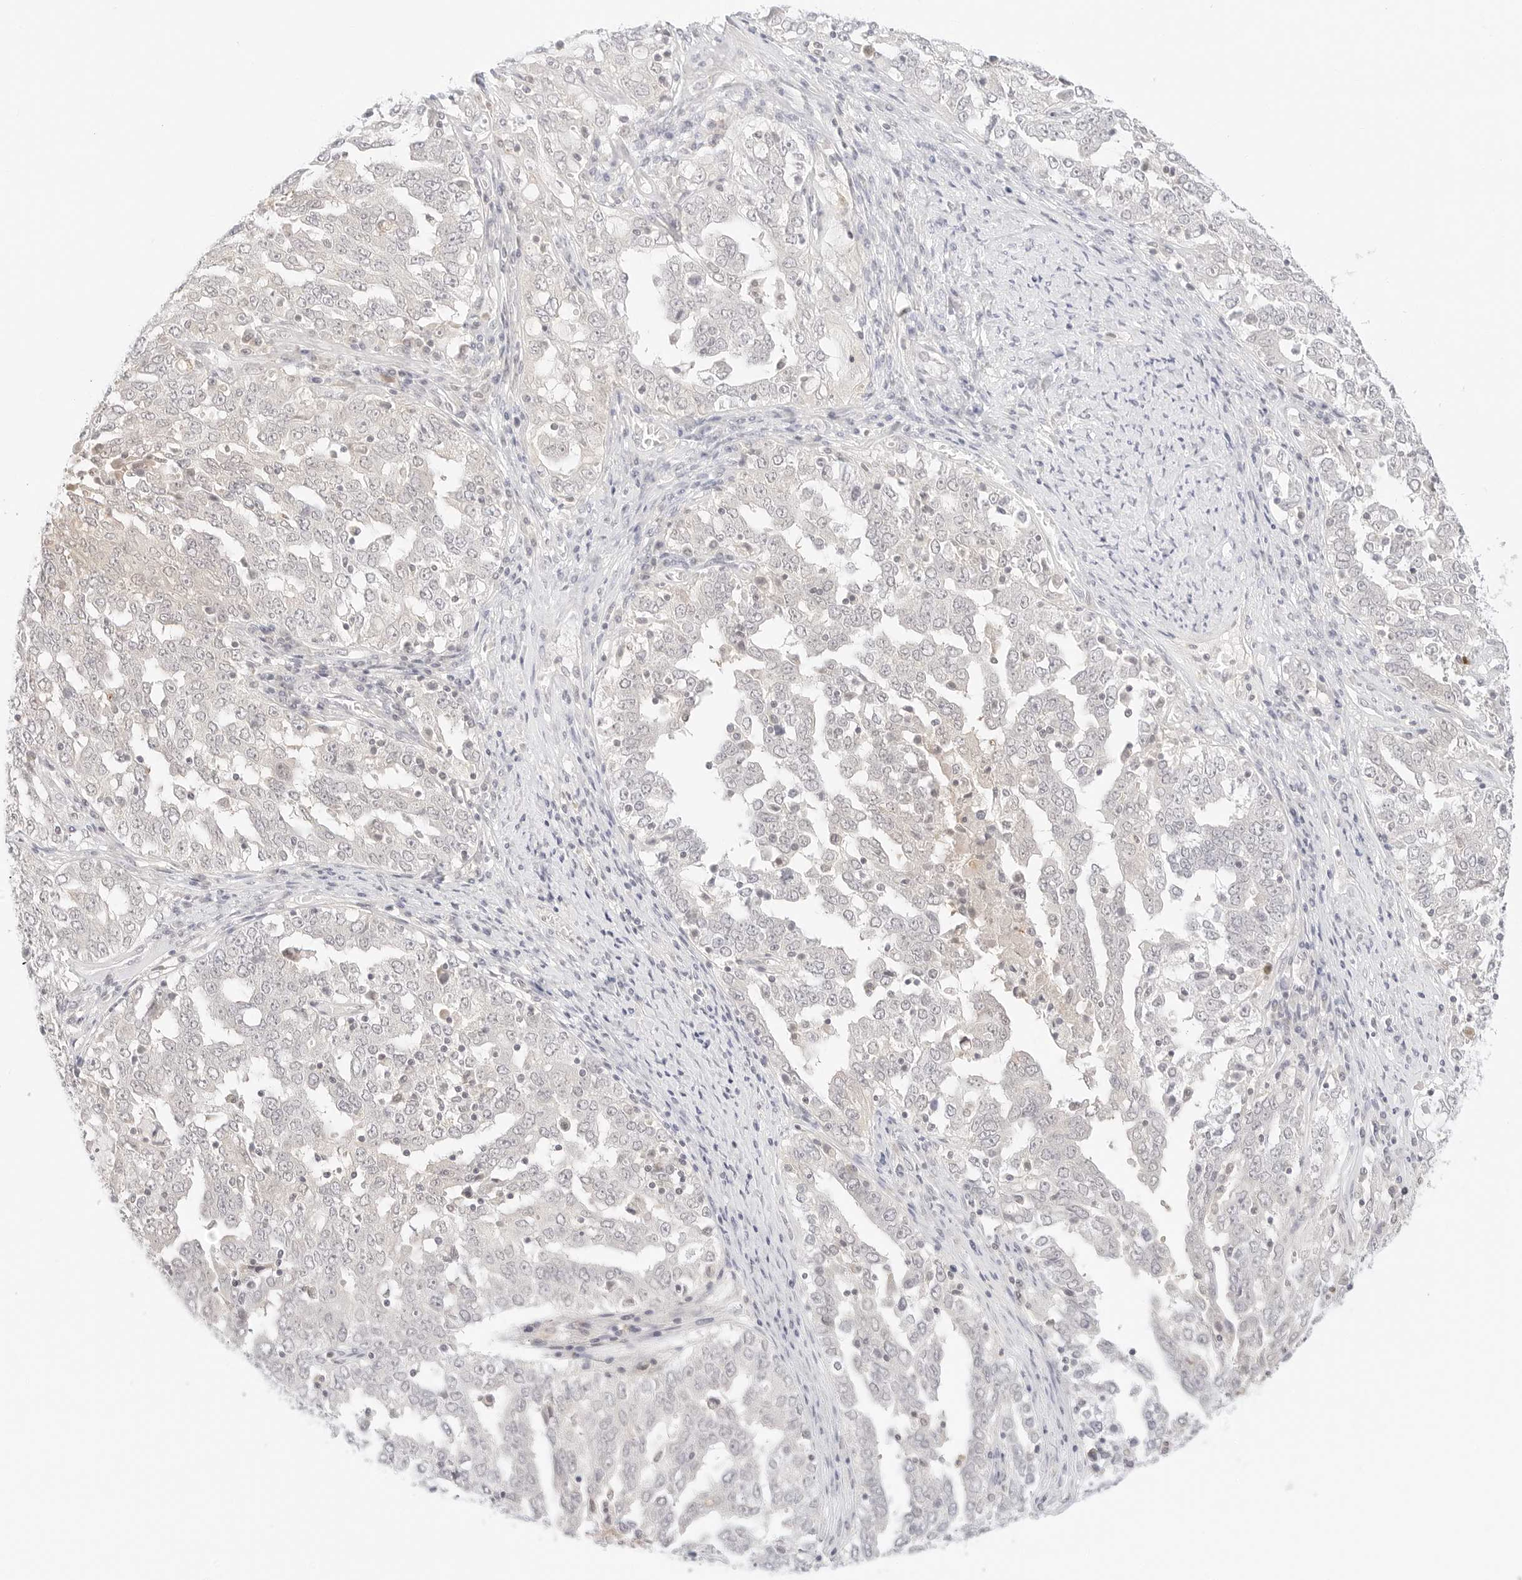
{"staining": {"intensity": "negative", "quantity": "none", "location": "none"}, "tissue": "ovarian cancer", "cell_type": "Tumor cells", "image_type": "cancer", "snomed": [{"axis": "morphology", "description": "Carcinoma, endometroid"}, {"axis": "topography", "description": "Ovary"}], "caption": "Ovarian endometroid carcinoma was stained to show a protein in brown. There is no significant expression in tumor cells.", "gene": "GNAS", "patient": {"sex": "female", "age": 62}}